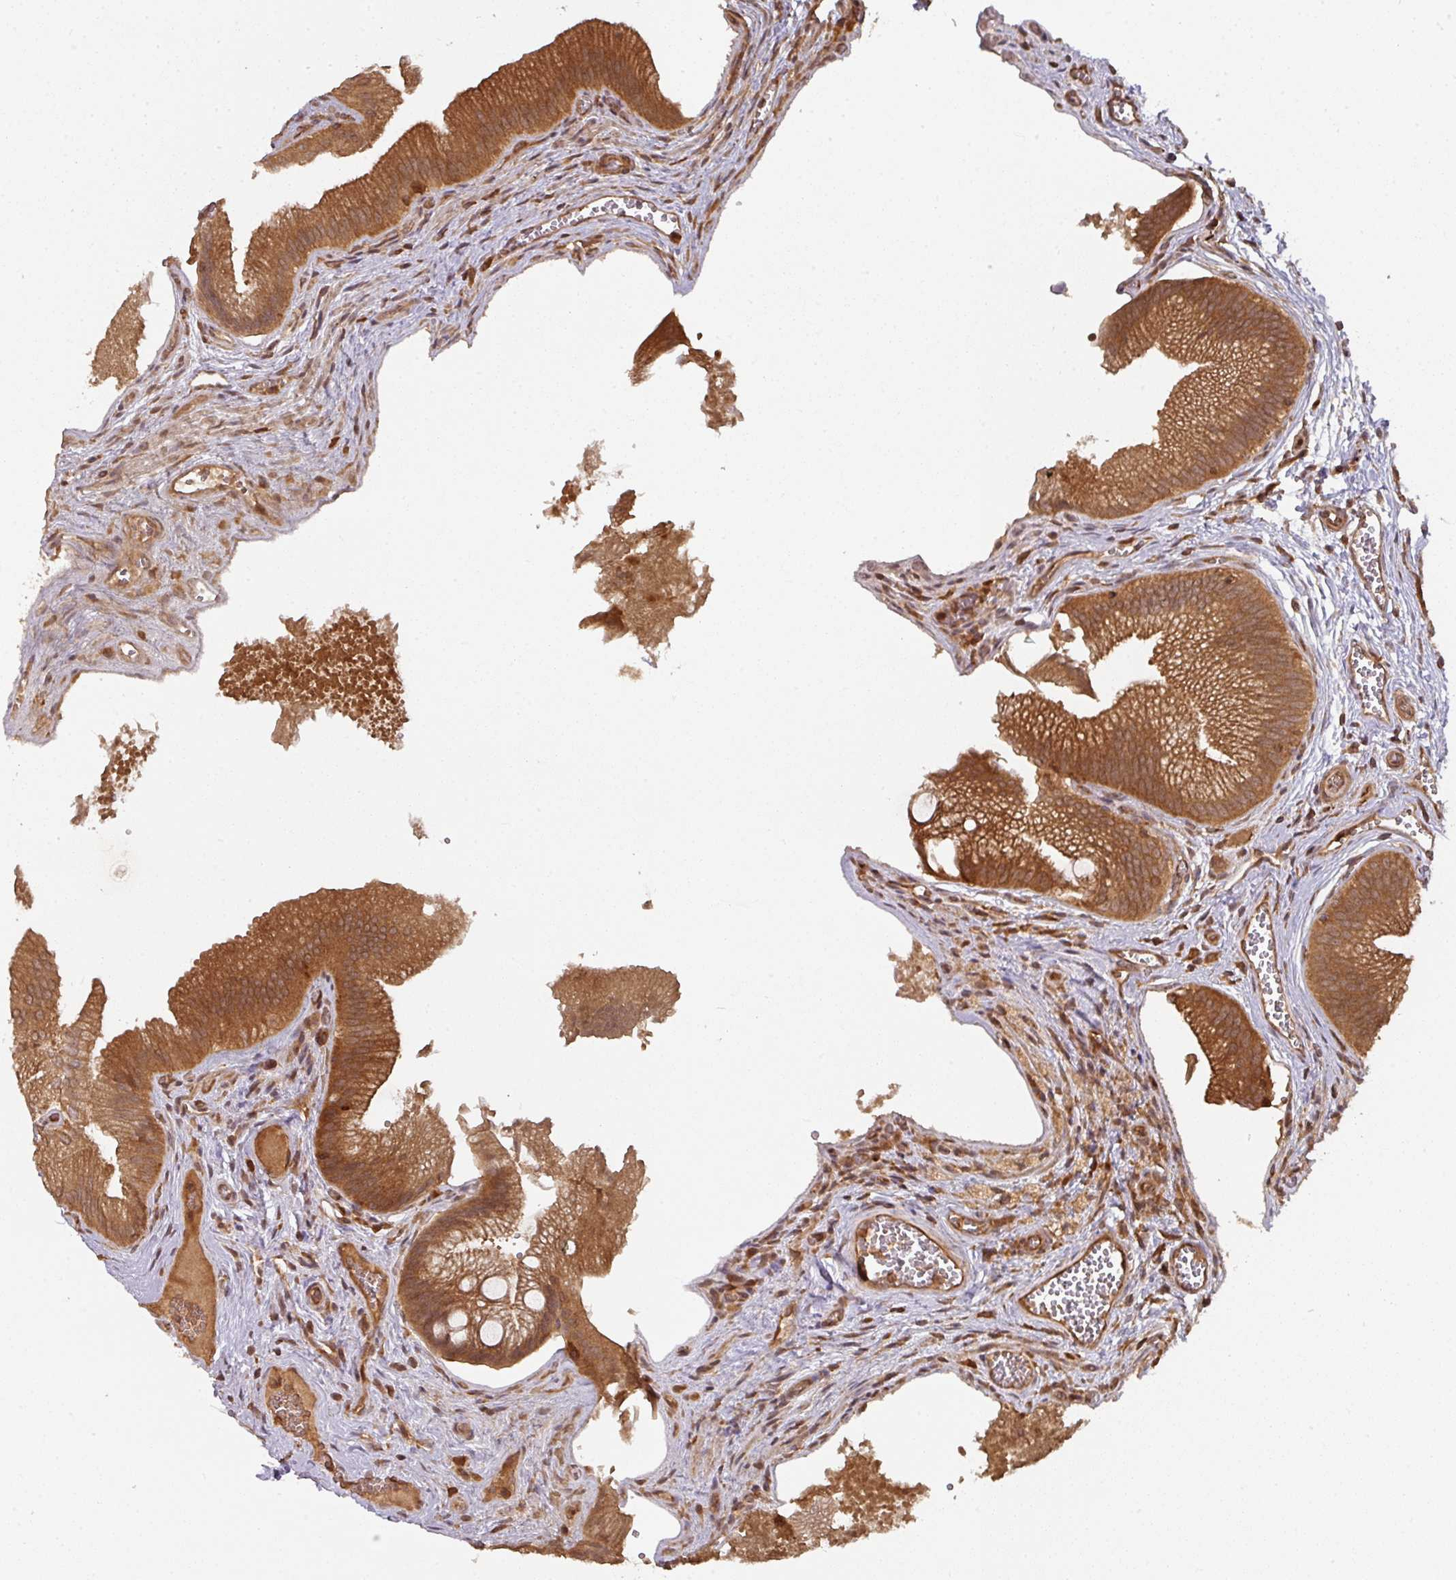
{"staining": {"intensity": "strong", "quantity": ">75%", "location": "cytoplasmic/membranous"}, "tissue": "gallbladder", "cell_type": "Glandular cells", "image_type": "normal", "snomed": [{"axis": "morphology", "description": "Normal tissue, NOS"}, {"axis": "topography", "description": "Gallbladder"}], "caption": "Protein analysis of normal gallbladder shows strong cytoplasmic/membranous expression in about >75% of glandular cells.", "gene": "EIF4EBP2", "patient": {"sex": "male", "age": 17}}